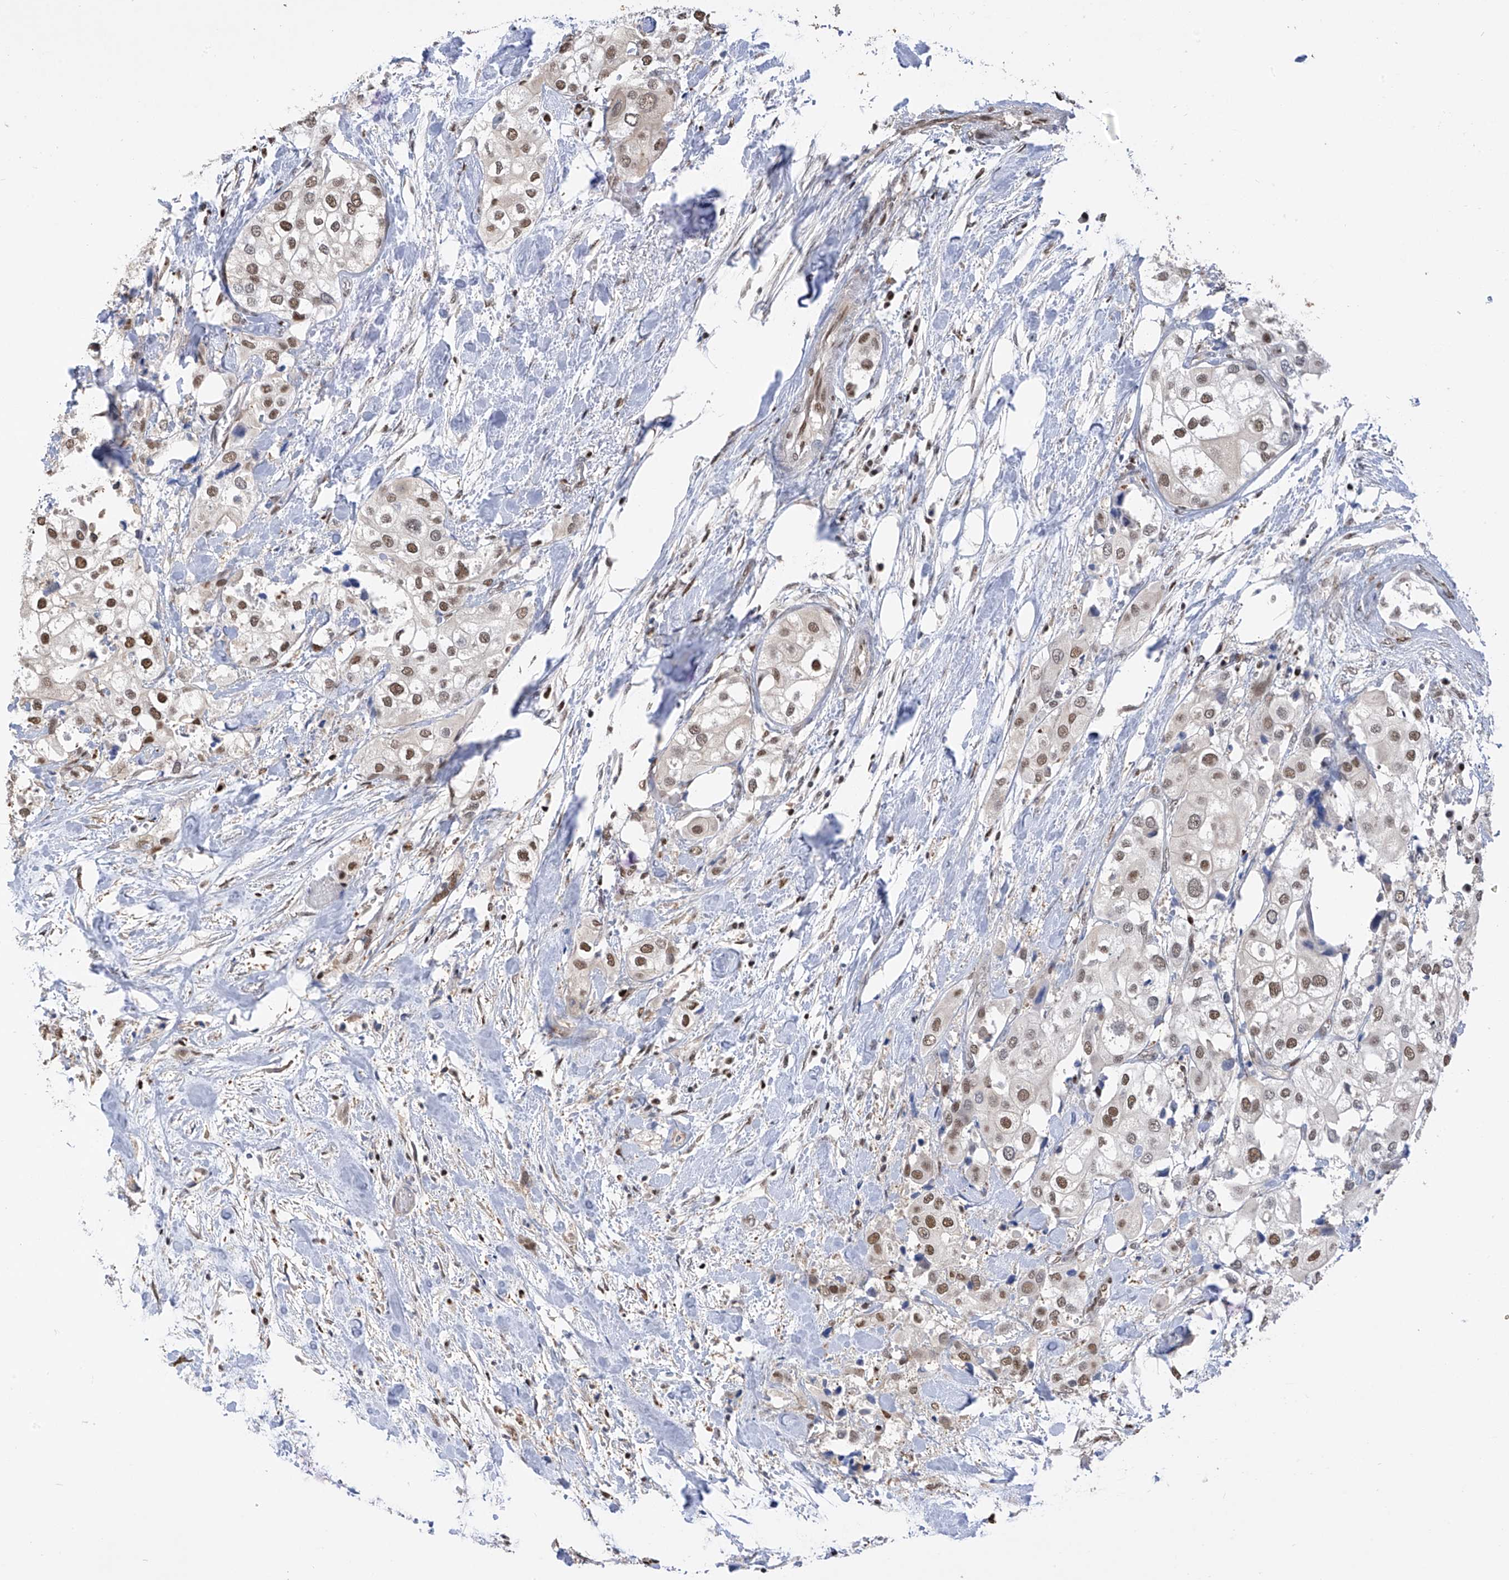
{"staining": {"intensity": "moderate", "quantity": "25%-75%", "location": "nuclear"}, "tissue": "urothelial cancer", "cell_type": "Tumor cells", "image_type": "cancer", "snomed": [{"axis": "morphology", "description": "Urothelial carcinoma, High grade"}, {"axis": "topography", "description": "Urinary bladder"}], "caption": "High-magnification brightfield microscopy of urothelial cancer stained with DAB (3,3'-diaminobenzidine) (brown) and counterstained with hematoxylin (blue). tumor cells exhibit moderate nuclear expression is identified in approximately25%-75% of cells. The protein is stained brown, and the nuclei are stained in blue (DAB IHC with brightfield microscopy, high magnification).", "gene": "PMM1", "patient": {"sex": "male", "age": 64}}